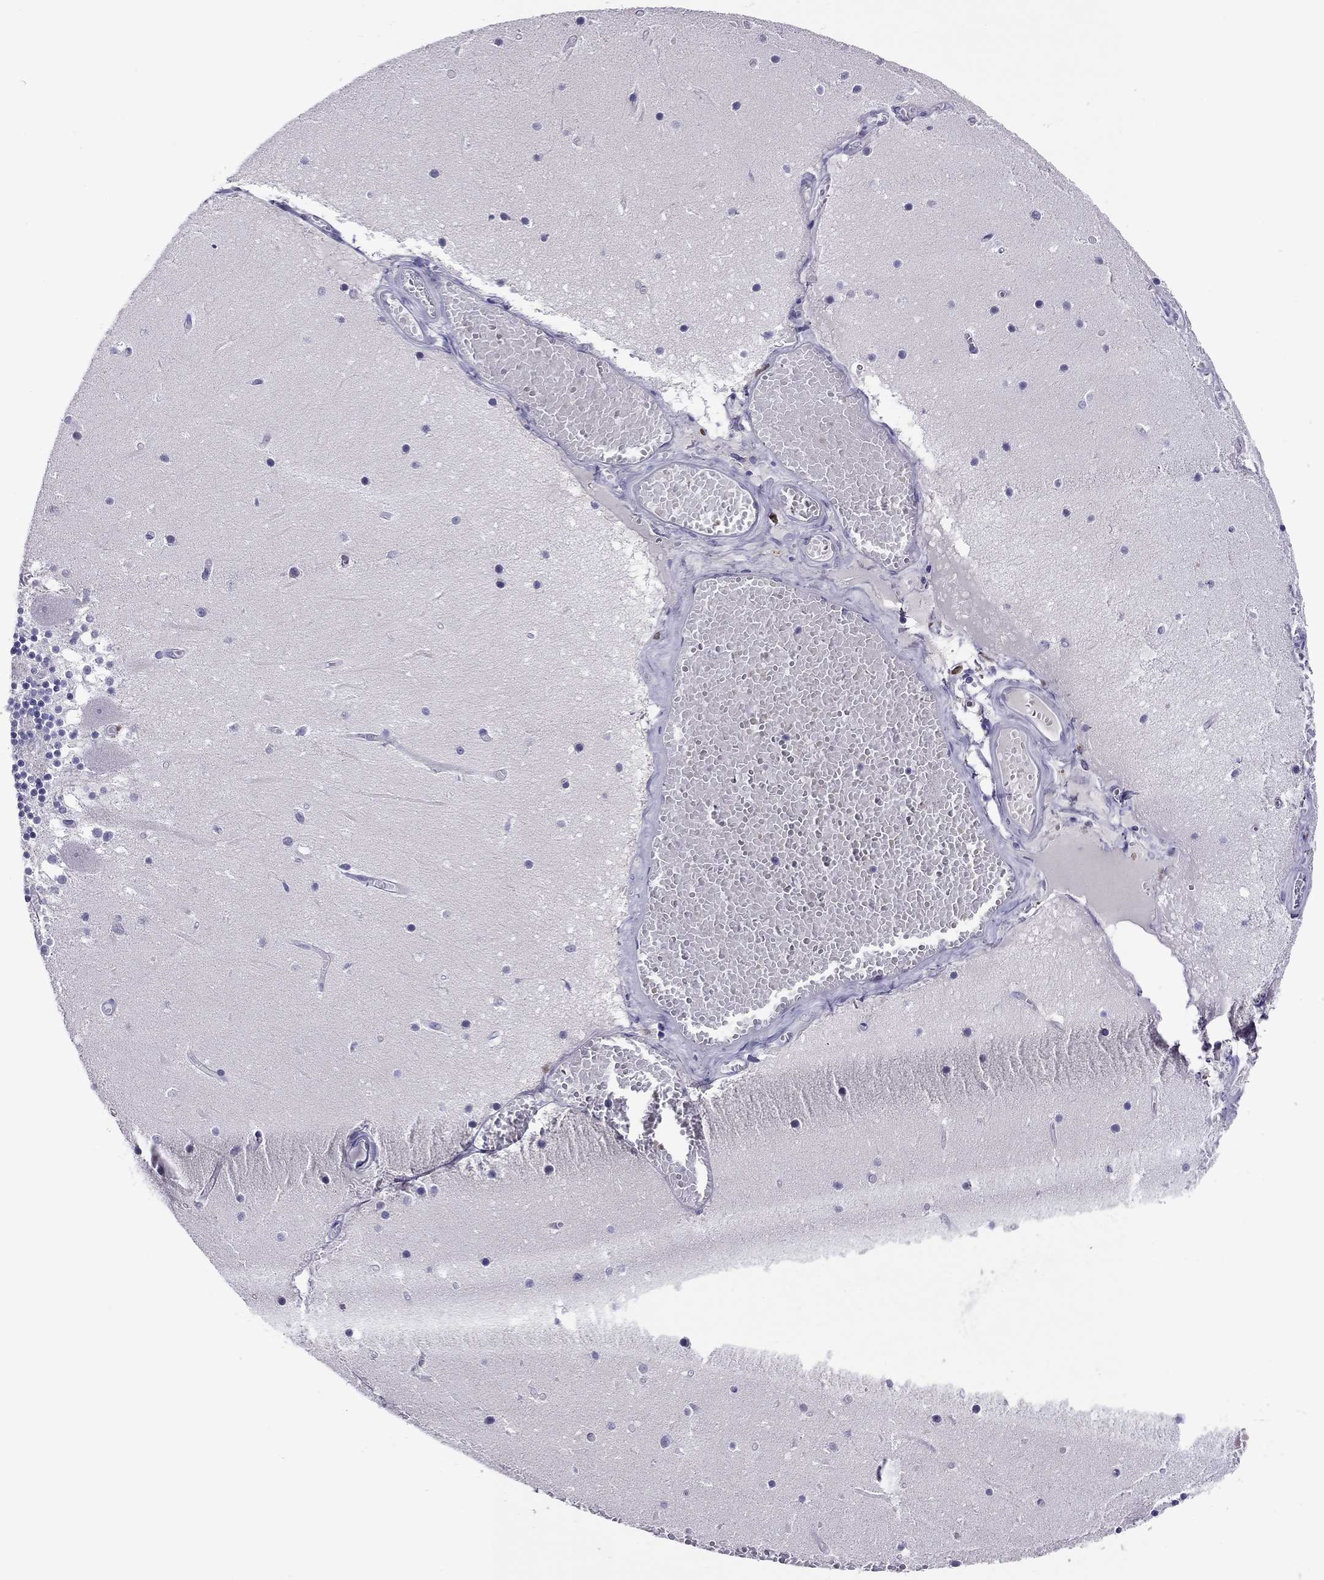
{"staining": {"intensity": "negative", "quantity": "none", "location": "none"}, "tissue": "cerebellum", "cell_type": "Cells in granular layer", "image_type": "normal", "snomed": [{"axis": "morphology", "description": "Normal tissue, NOS"}, {"axis": "topography", "description": "Cerebellum"}], "caption": "Protein analysis of benign cerebellum reveals no significant expression in cells in granular layer.", "gene": "CAPNS2", "patient": {"sex": "female", "age": 28}}